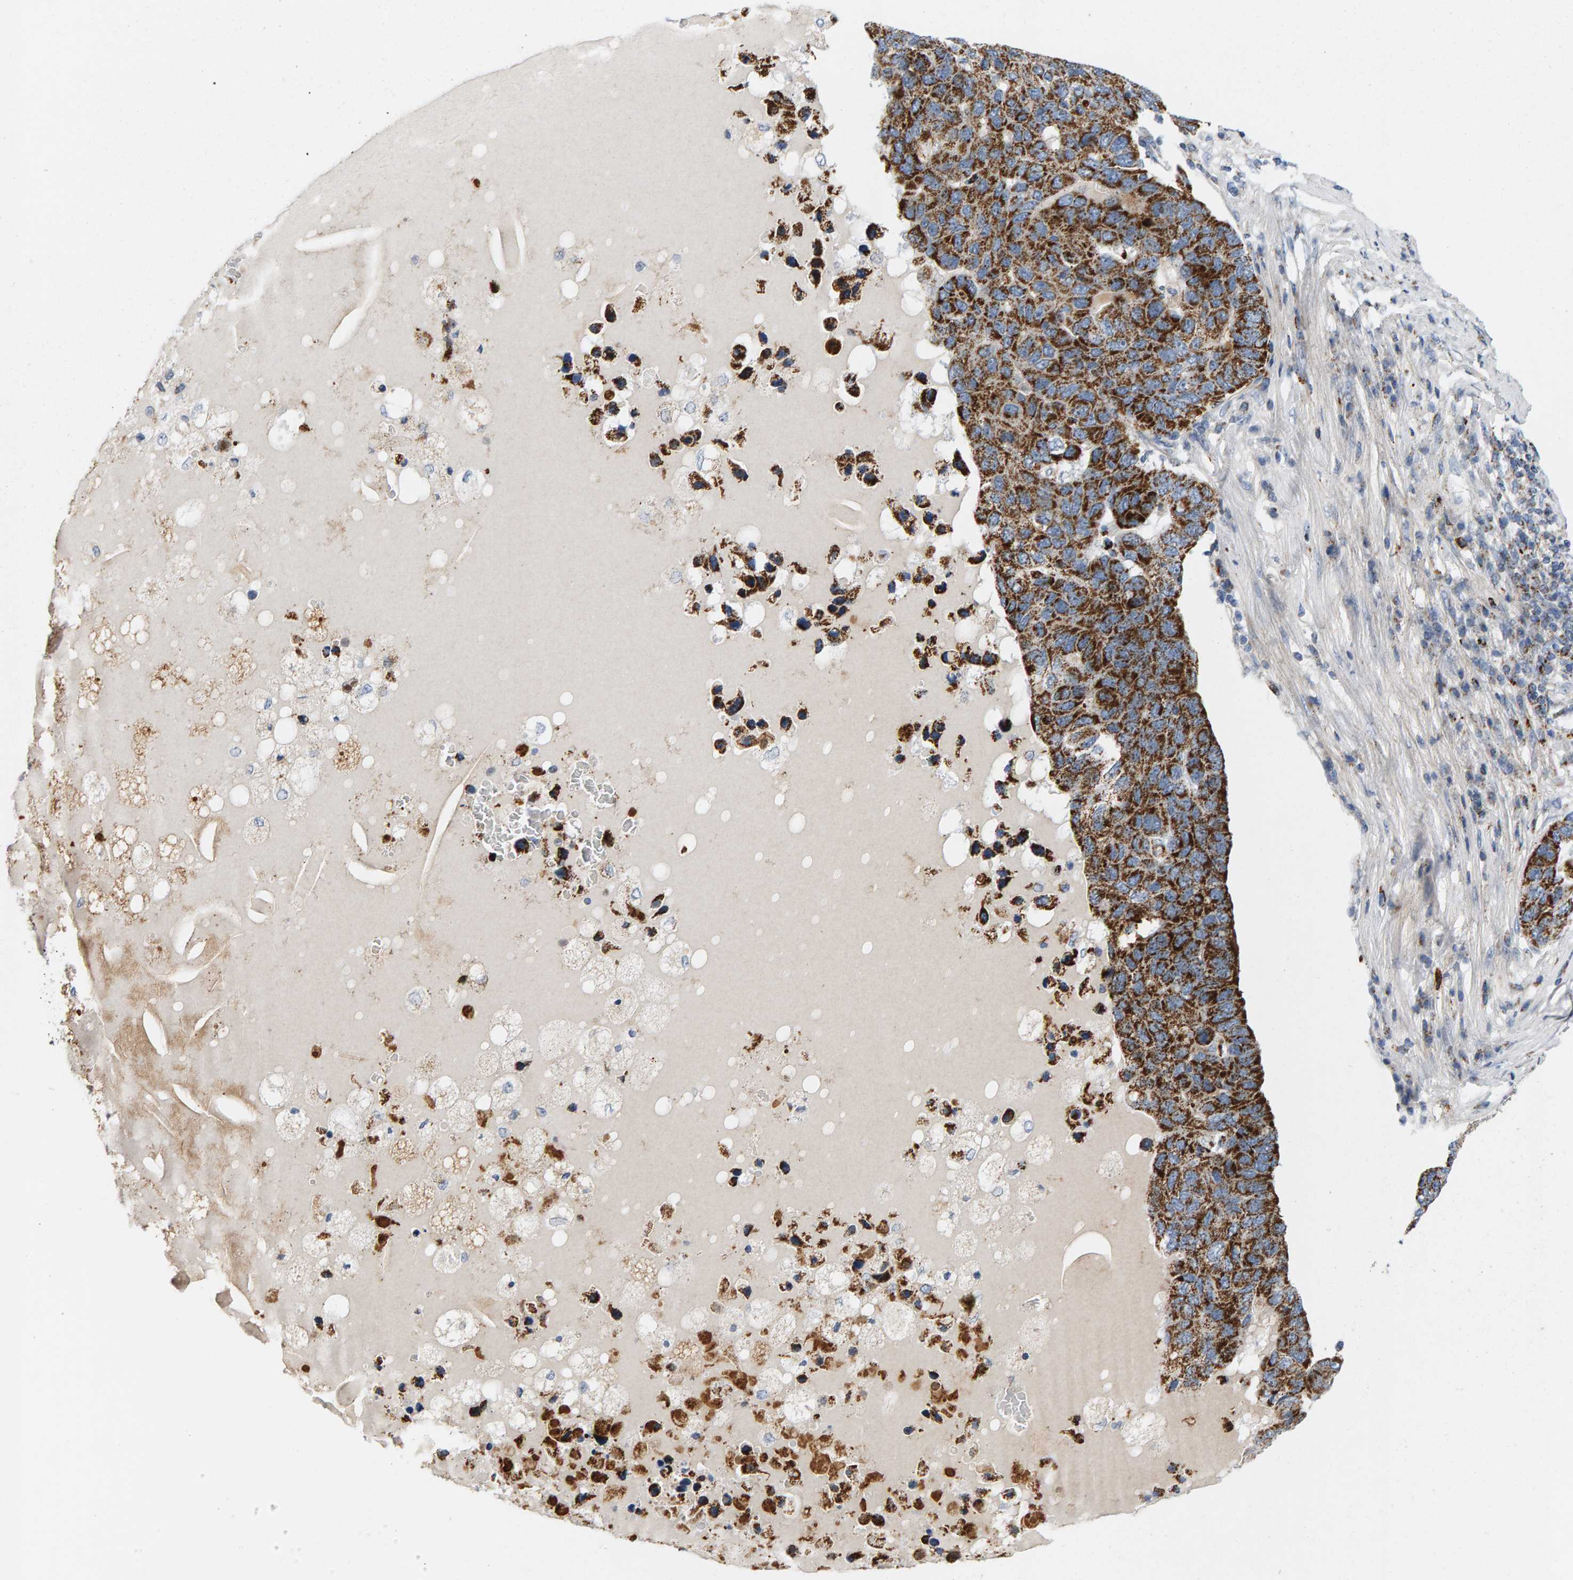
{"staining": {"intensity": "strong", "quantity": ">75%", "location": "cytoplasmic/membranous"}, "tissue": "pancreatic cancer", "cell_type": "Tumor cells", "image_type": "cancer", "snomed": [{"axis": "morphology", "description": "Adenocarcinoma, NOS"}, {"axis": "topography", "description": "Pancreas"}], "caption": "There is high levels of strong cytoplasmic/membranous expression in tumor cells of pancreatic cancer (adenocarcinoma), as demonstrated by immunohistochemical staining (brown color).", "gene": "GGTA1", "patient": {"sex": "female", "age": 61}}